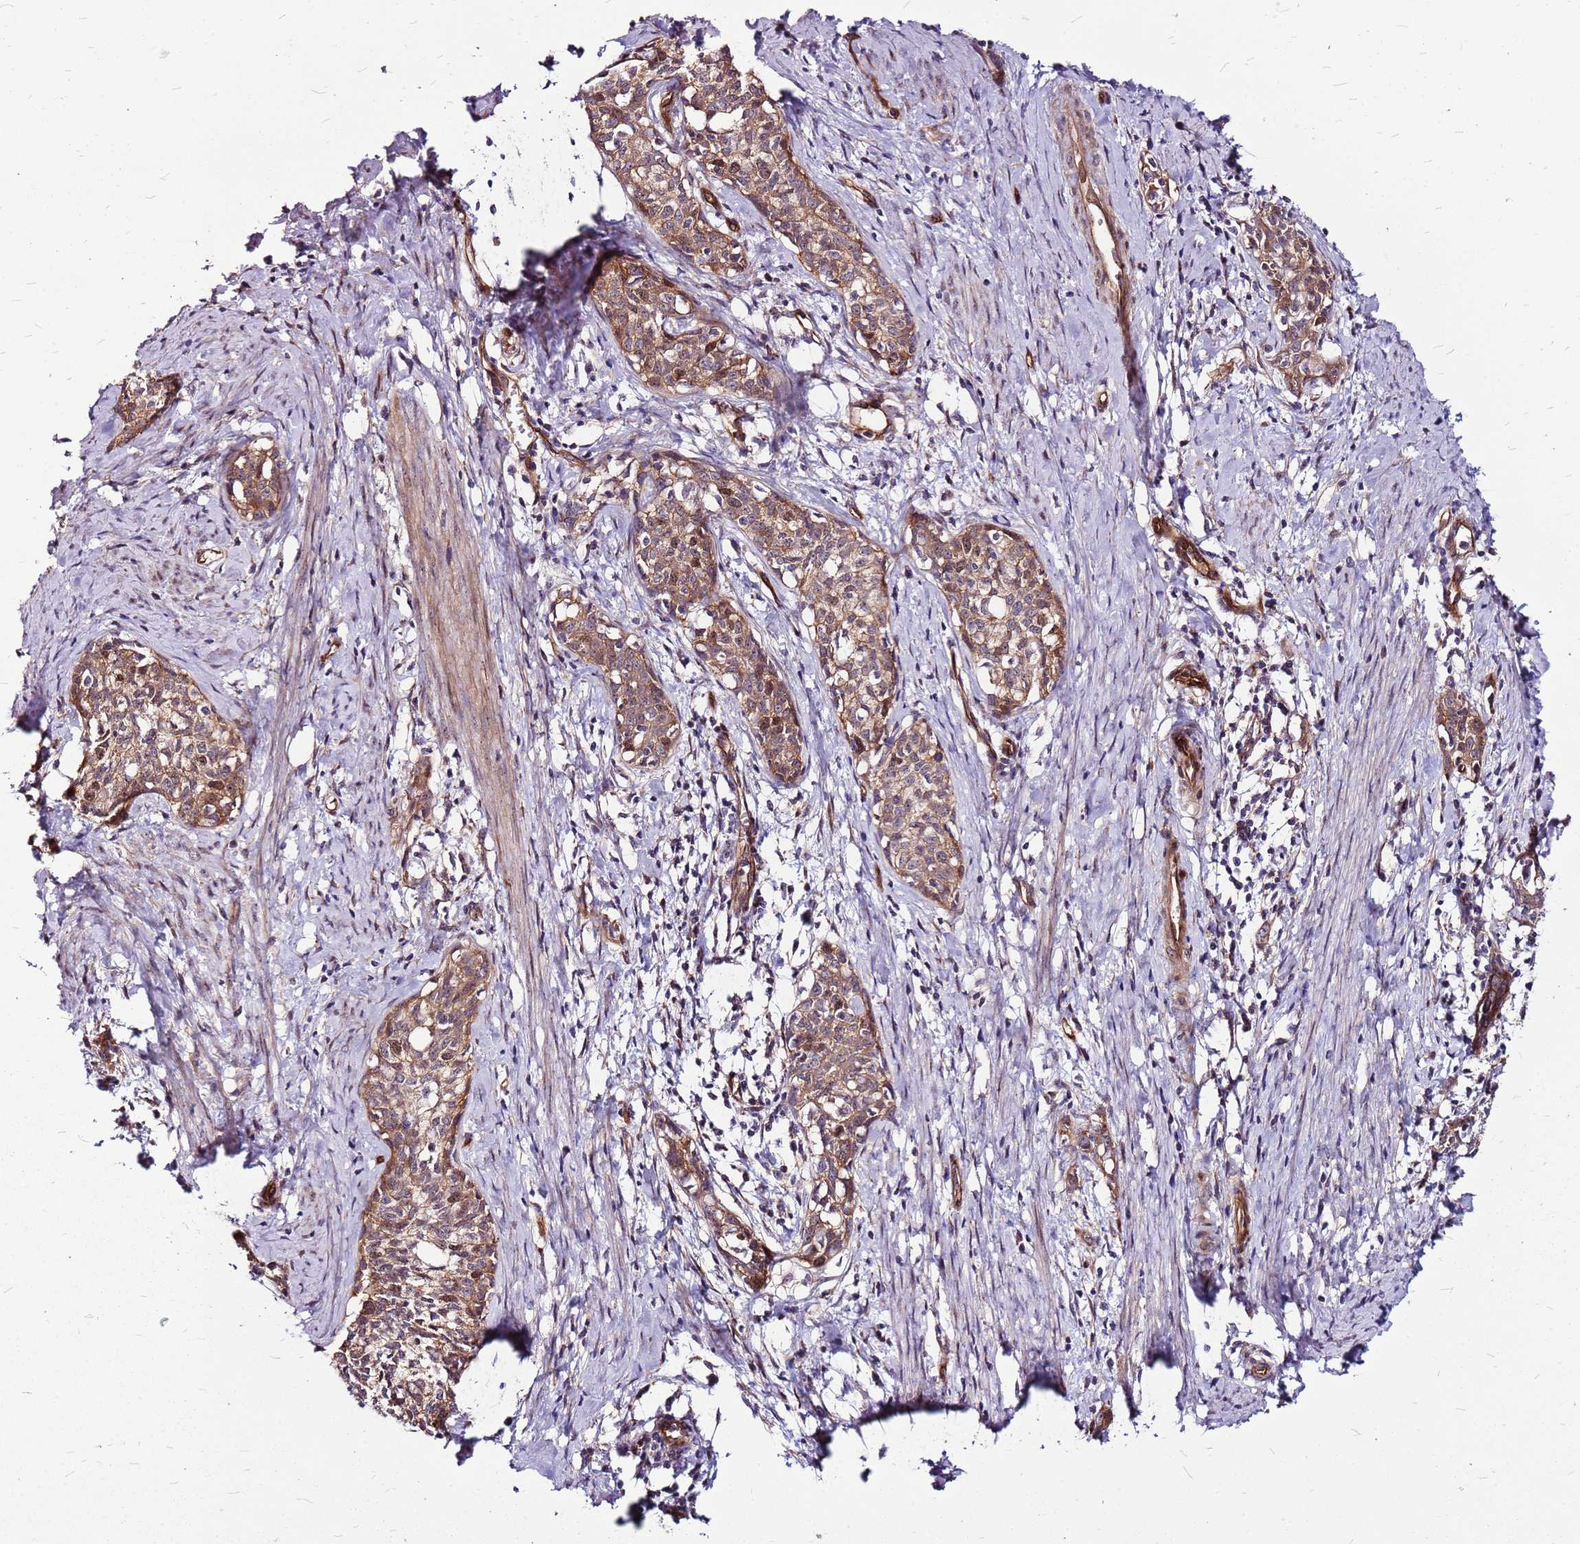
{"staining": {"intensity": "moderate", "quantity": ">75%", "location": "cytoplasmic/membranous"}, "tissue": "cervical cancer", "cell_type": "Tumor cells", "image_type": "cancer", "snomed": [{"axis": "morphology", "description": "Squamous cell carcinoma, NOS"}, {"axis": "topography", "description": "Cervix"}], "caption": "Cervical cancer (squamous cell carcinoma) stained with IHC reveals moderate cytoplasmic/membranous staining in approximately >75% of tumor cells.", "gene": "TOPAZ1", "patient": {"sex": "female", "age": 52}}